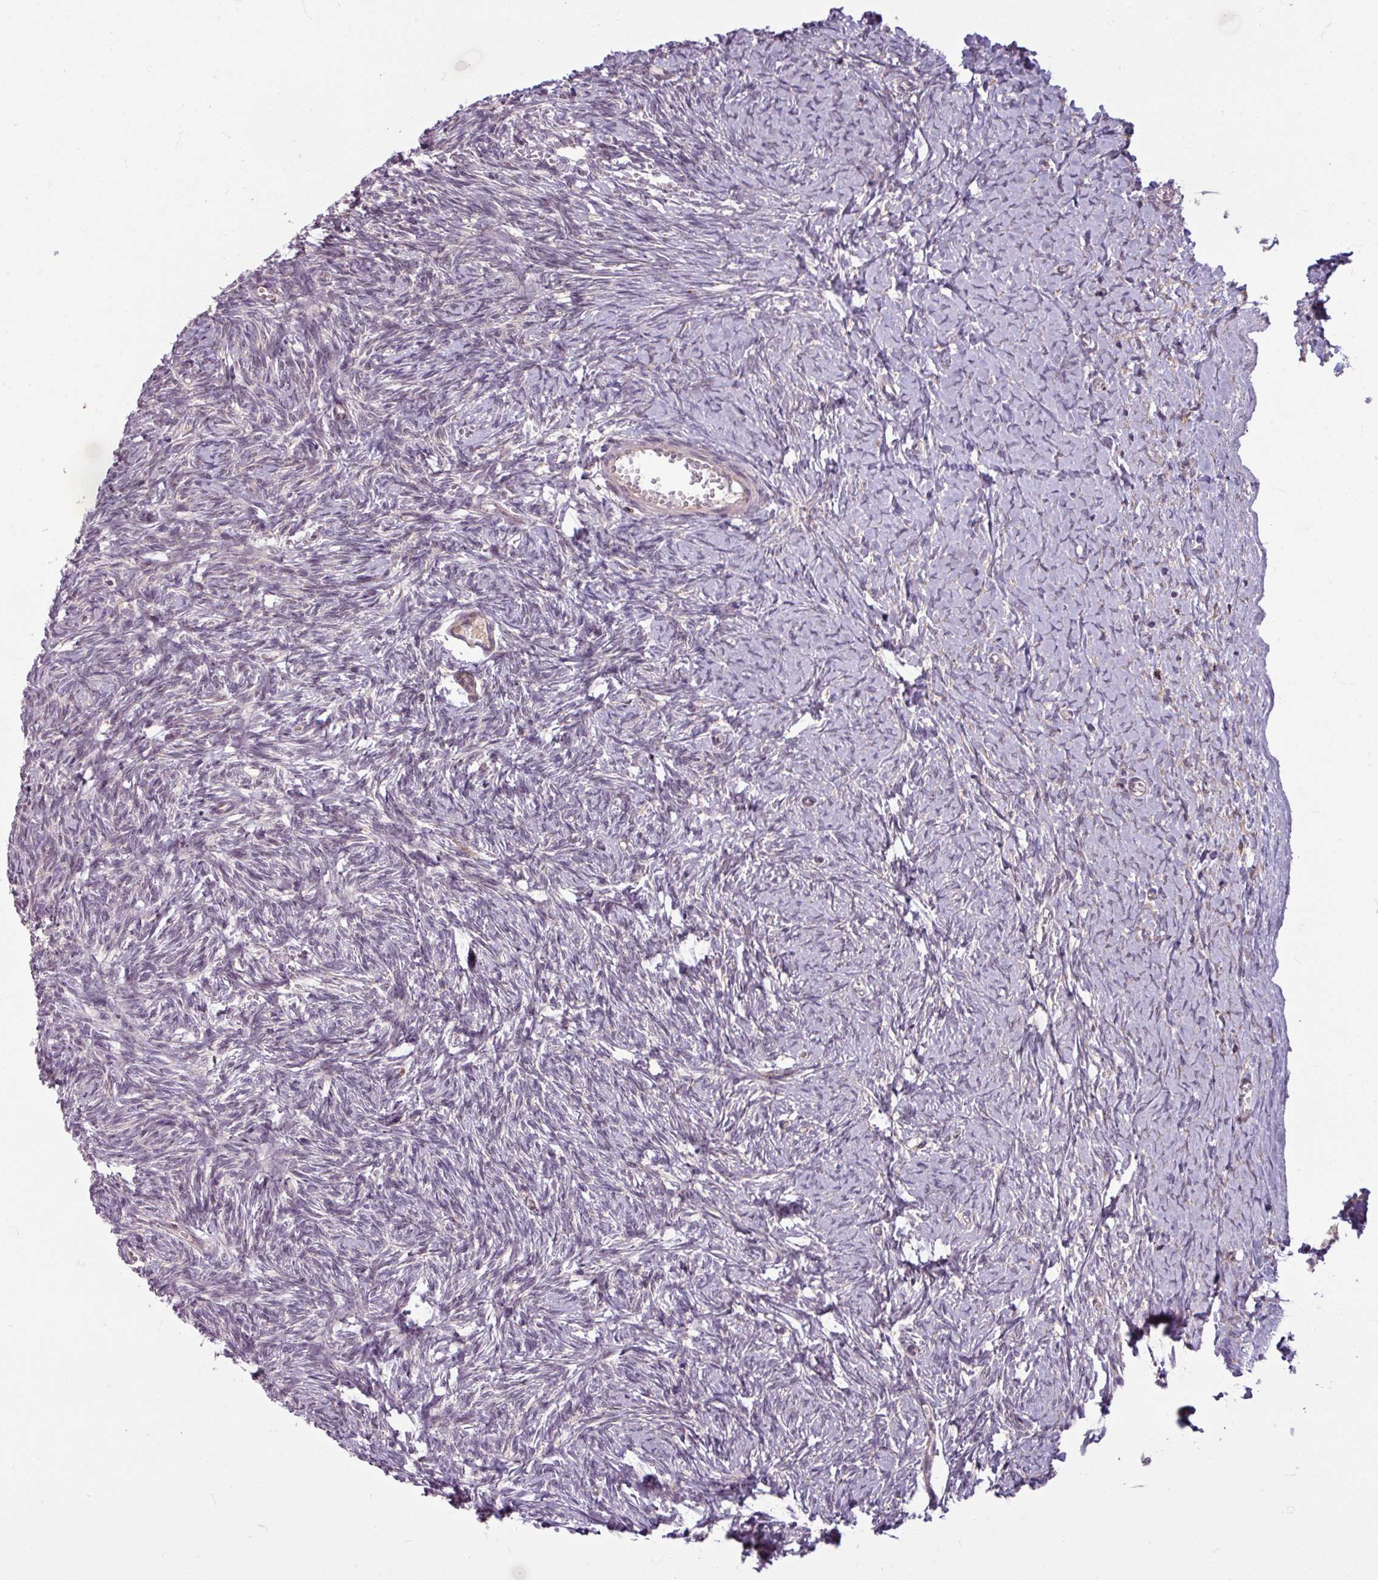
{"staining": {"intensity": "weak", "quantity": ">75%", "location": "cytoplasmic/membranous"}, "tissue": "ovary", "cell_type": "Follicle cells", "image_type": "normal", "snomed": [{"axis": "morphology", "description": "Normal tissue, NOS"}, {"axis": "topography", "description": "Ovary"}], "caption": "Immunohistochemistry (IHC) (DAB (3,3'-diaminobenzidine)) staining of benign human ovary shows weak cytoplasmic/membranous protein expression in approximately >75% of follicle cells.", "gene": "MAGT1", "patient": {"sex": "female", "age": 39}}